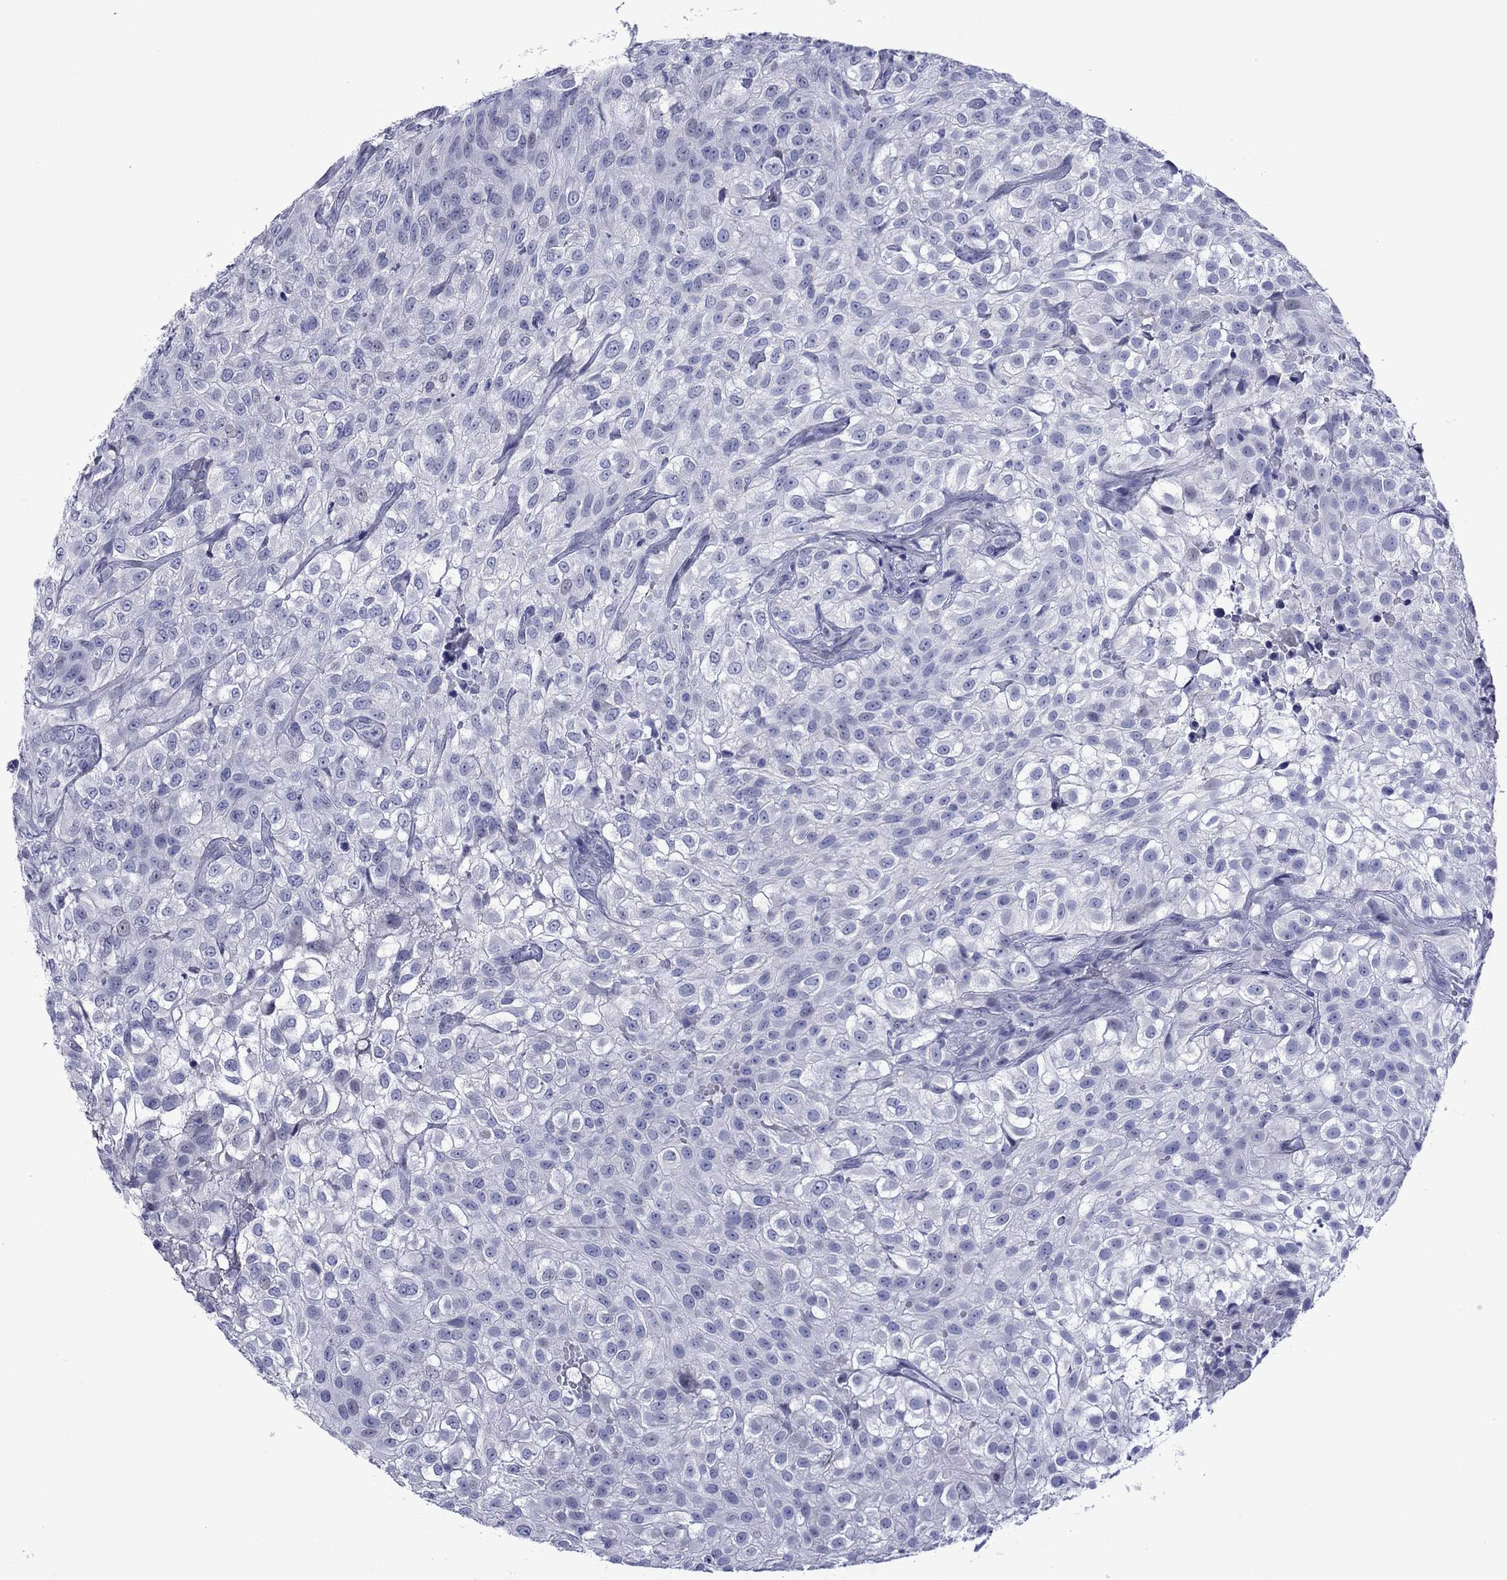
{"staining": {"intensity": "negative", "quantity": "none", "location": "none"}, "tissue": "urothelial cancer", "cell_type": "Tumor cells", "image_type": "cancer", "snomed": [{"axis": "morphology", "description": "Urothelial carcinoma, High grade"}, {"axis": "topography", "description": "Urinary bladder"}], "caption": "Tumor cells are negative for protein expression in human urothelial carcinoma (high-grade). Nuclei are stained in blue.", "gene": "PIWIL1", "patient": {"sex": "male", "age": 56}}